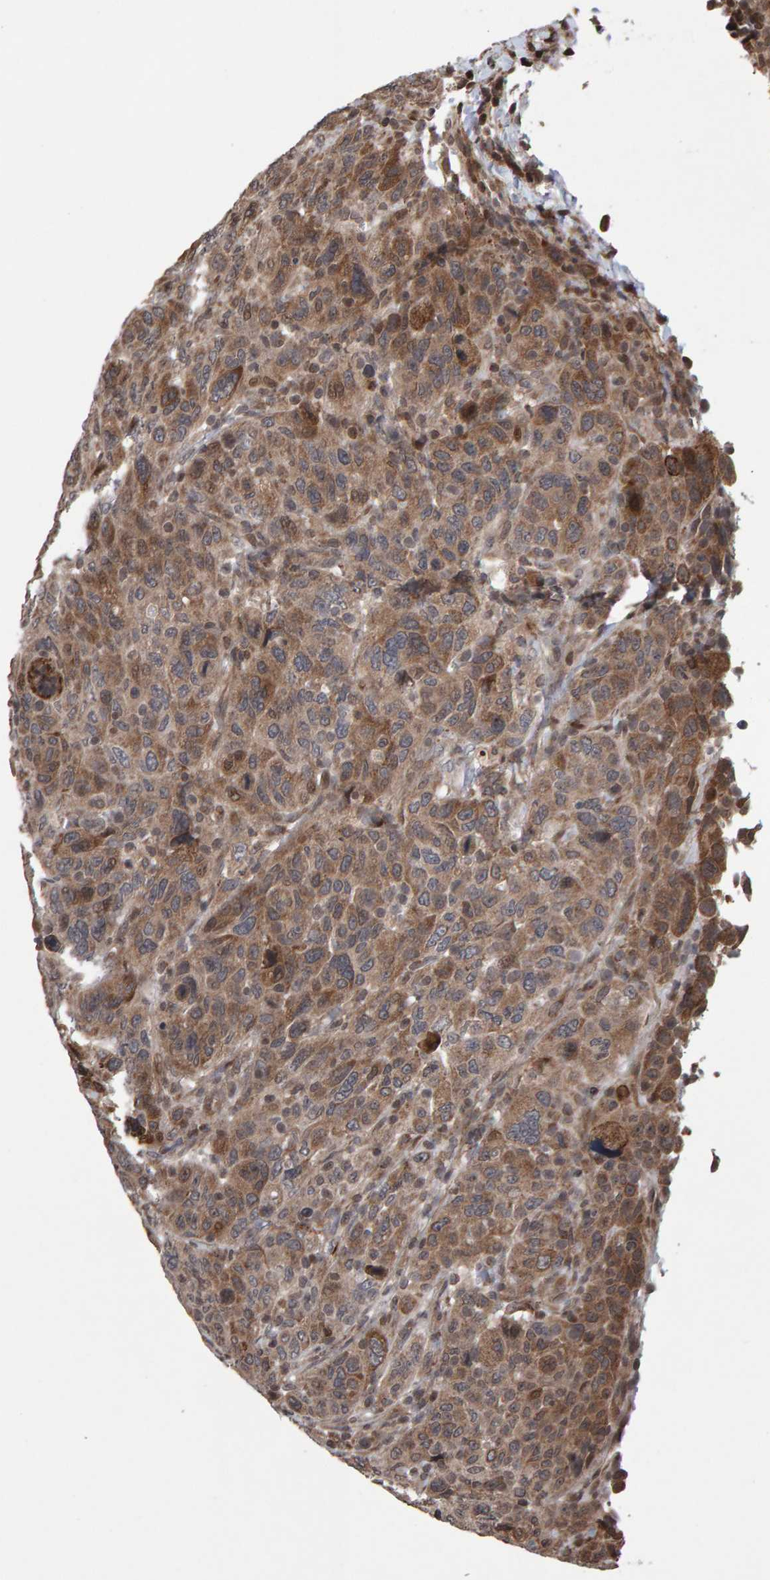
{"staining": {"intensity": "moderate", "quantity": ">75%", "location": "cytoplasmic/membranous"}, "tissue": "breast cancer", "cell_type": "Tumor cells", "image_type": "cancer", "snomed": [{"axis": "morphology", "description": "Duct carcinoma"}, {"axis": "topography", "description": "Breast"}], "caption": "IHC of human infiltrating ductal carcinoma (breast) reveals medium levels of moderate cytoplasmic/membranous staining in approximately >75% of tumor cells.", "gene": "PECR", "patient": {"sex": "female", "age": 37}}